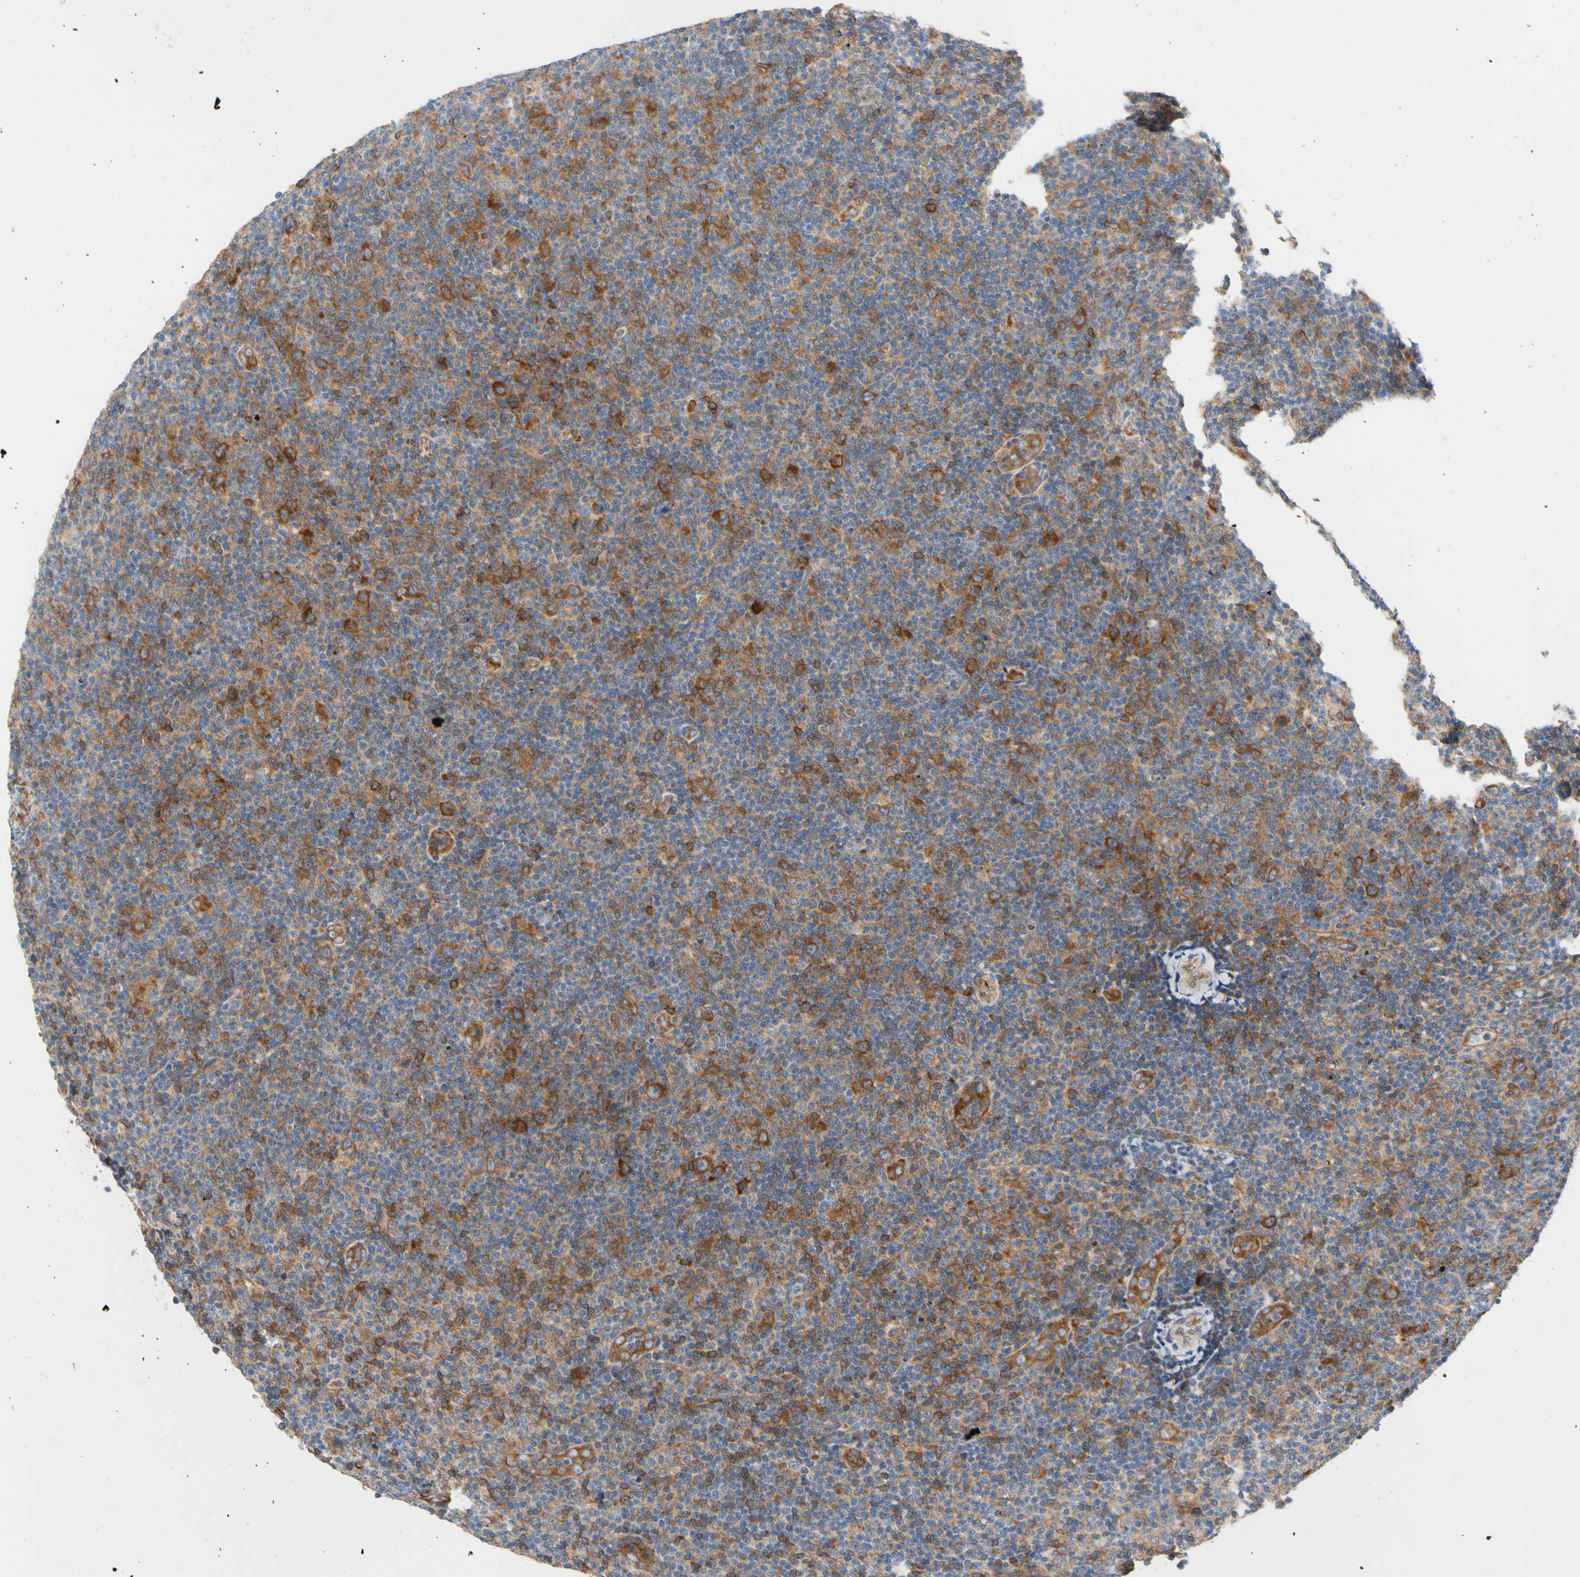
{"staining": {"intensity": "moderate", "quantity": "25%-75%", "location": "cytoplasmic/membranous"}, "tissue": "lymphoma", "cell_type": "Tumor cells", "image_type": "cancer", "snomed": [{"axis": "morphology", "description": "Malignant lymphoma, non-Hodgkin's type, Low grade"}, {"axis": "topography", "description": "Lymph node"}], "caption": "Immunohistochemical staining of lymphoma exhibits medium levels of moderate cytoplasmic/membranous staining in about 25%-75% of tumor cells.", "gene": "GPHN", "patient": {"sex": "male", "age": 83}}